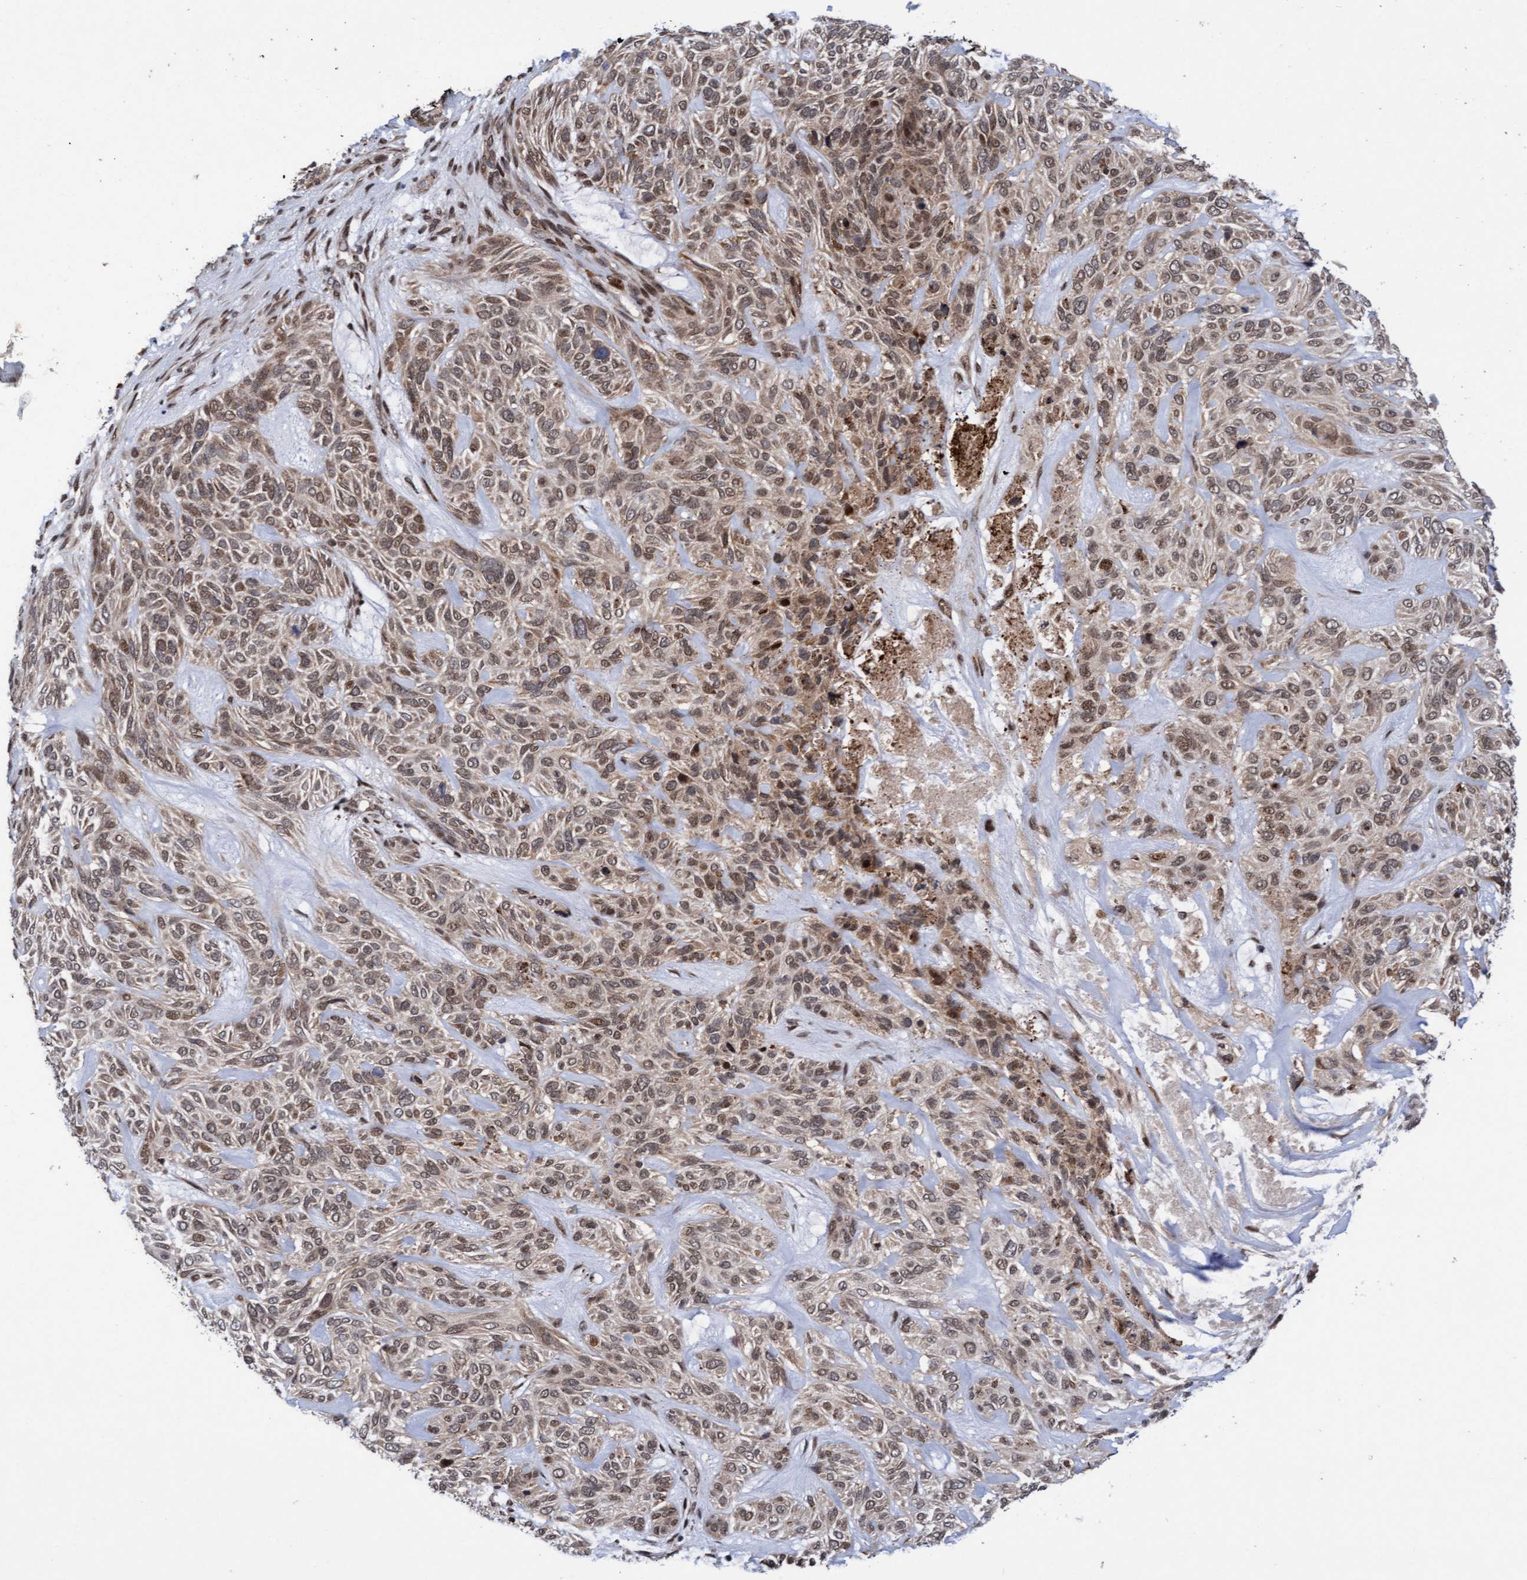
{"staining": {"intensity": "weak", "quantity": ">75%", "location": "cytoplasmic/membranous,nuclear"}, "tissue": "skin cancer", "cell_type": "Tumor cells", "image_type": "cancer", "snomed": [{"axis": "morphology", "description": "Basal cell carcinoma"}, {"axis": "topography", "description": "Skin"}], "caption": "Immunohistochemical staining of skin basal cell carcinoma shows low levels of weak cytoplasmic/membranous and nuclear protein staining in about >75% of tumor cells.", "gene": "TANC2", "patient": {"sex": "male", "age": 55}}